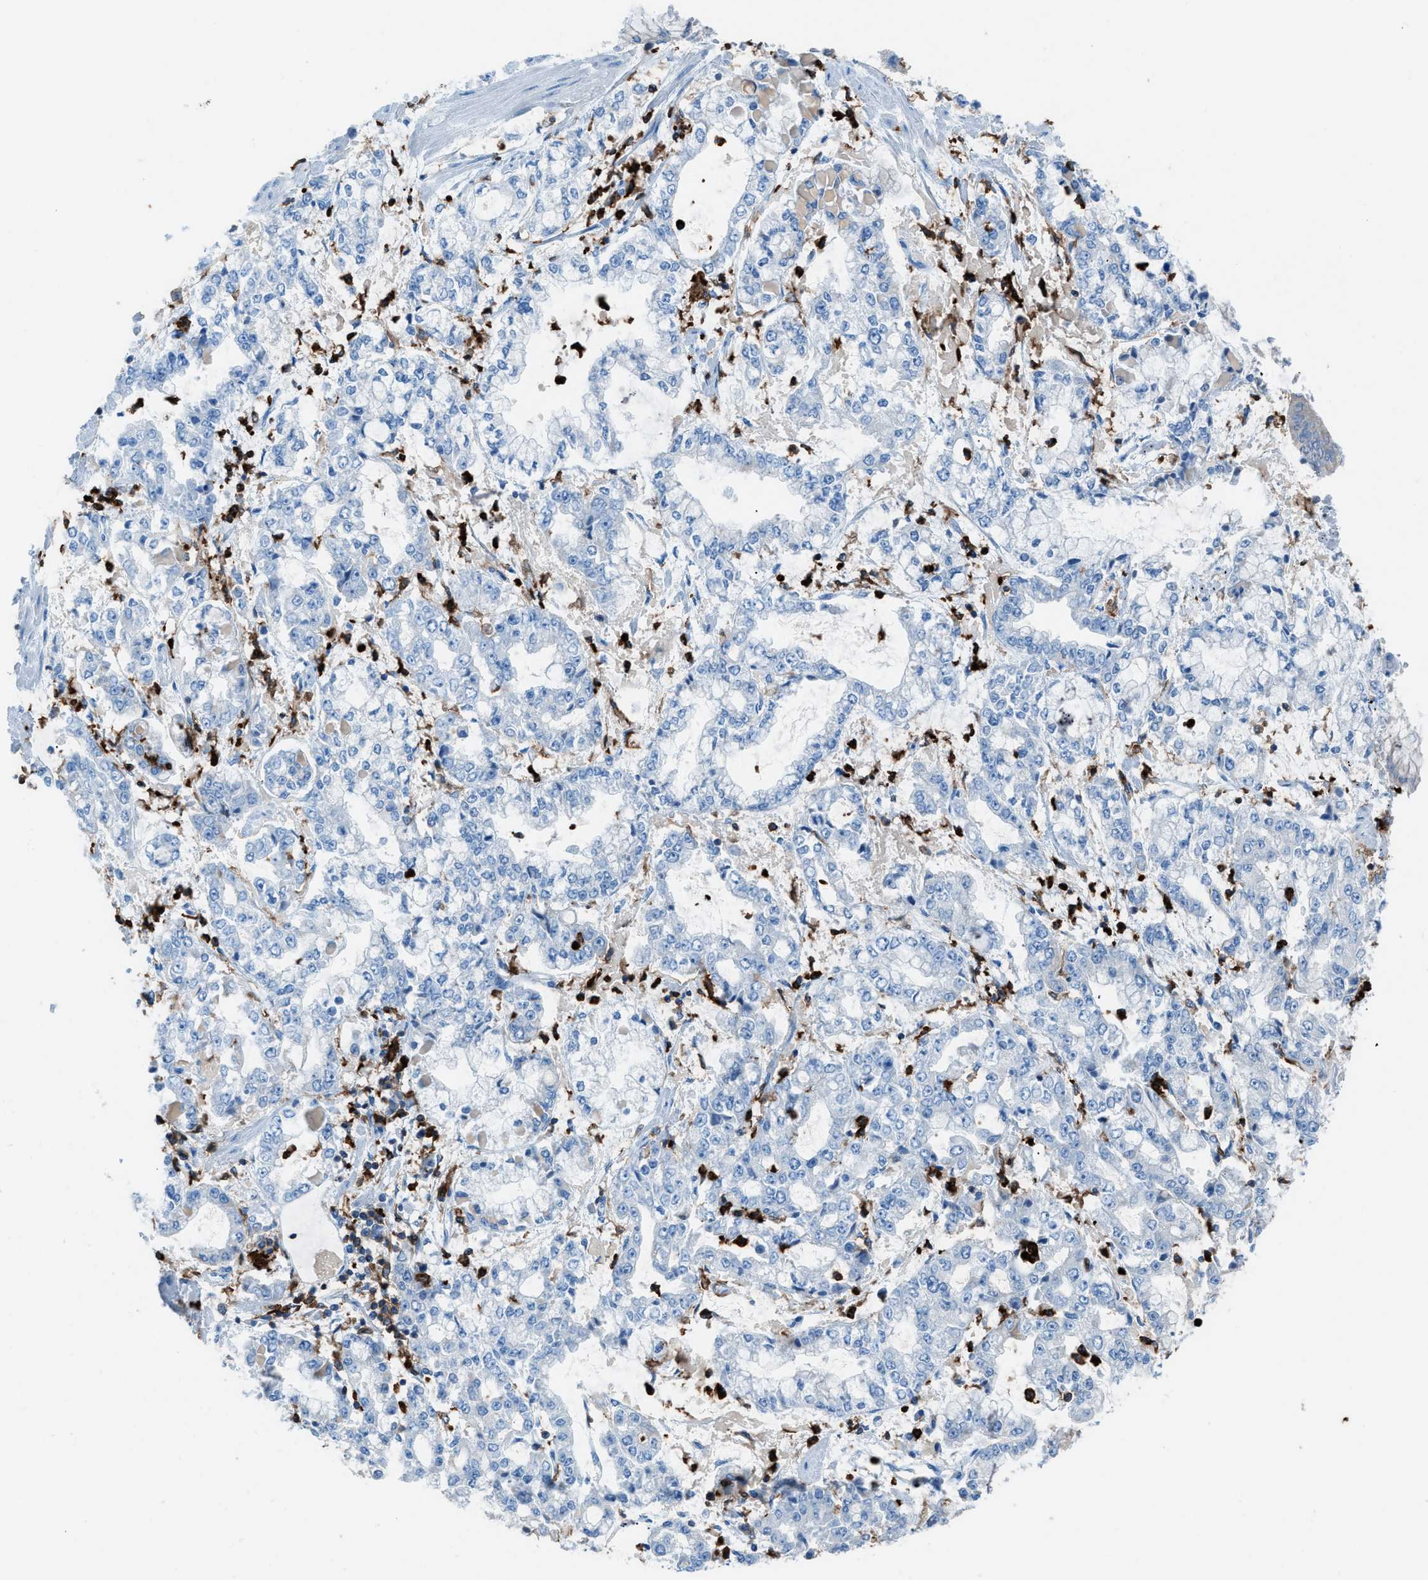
{"staining": {"intensity": "negative", "quantity": "none", "location": "none"}, "tissue": "stomach cancer", "cell_type": "Tumor cells", "image_type": "cancer", "snomed": [{"axis": "morphology", "description": "Adenocarcinoma, NOS"}, {"axis": "topography", "description": "Stomach"}], "caption": "IHC image of neoplastic tissue: stomach cancer (adenocarcinoma) stained with DAB shows no significant protein staining in tumor cells. (DAB (3,3'-diaminobenzidine) immunohistochemistry with hematoxylin counter stain).", "gene": "ITGB2", "patient": {"sex": "male", "age": 76}}